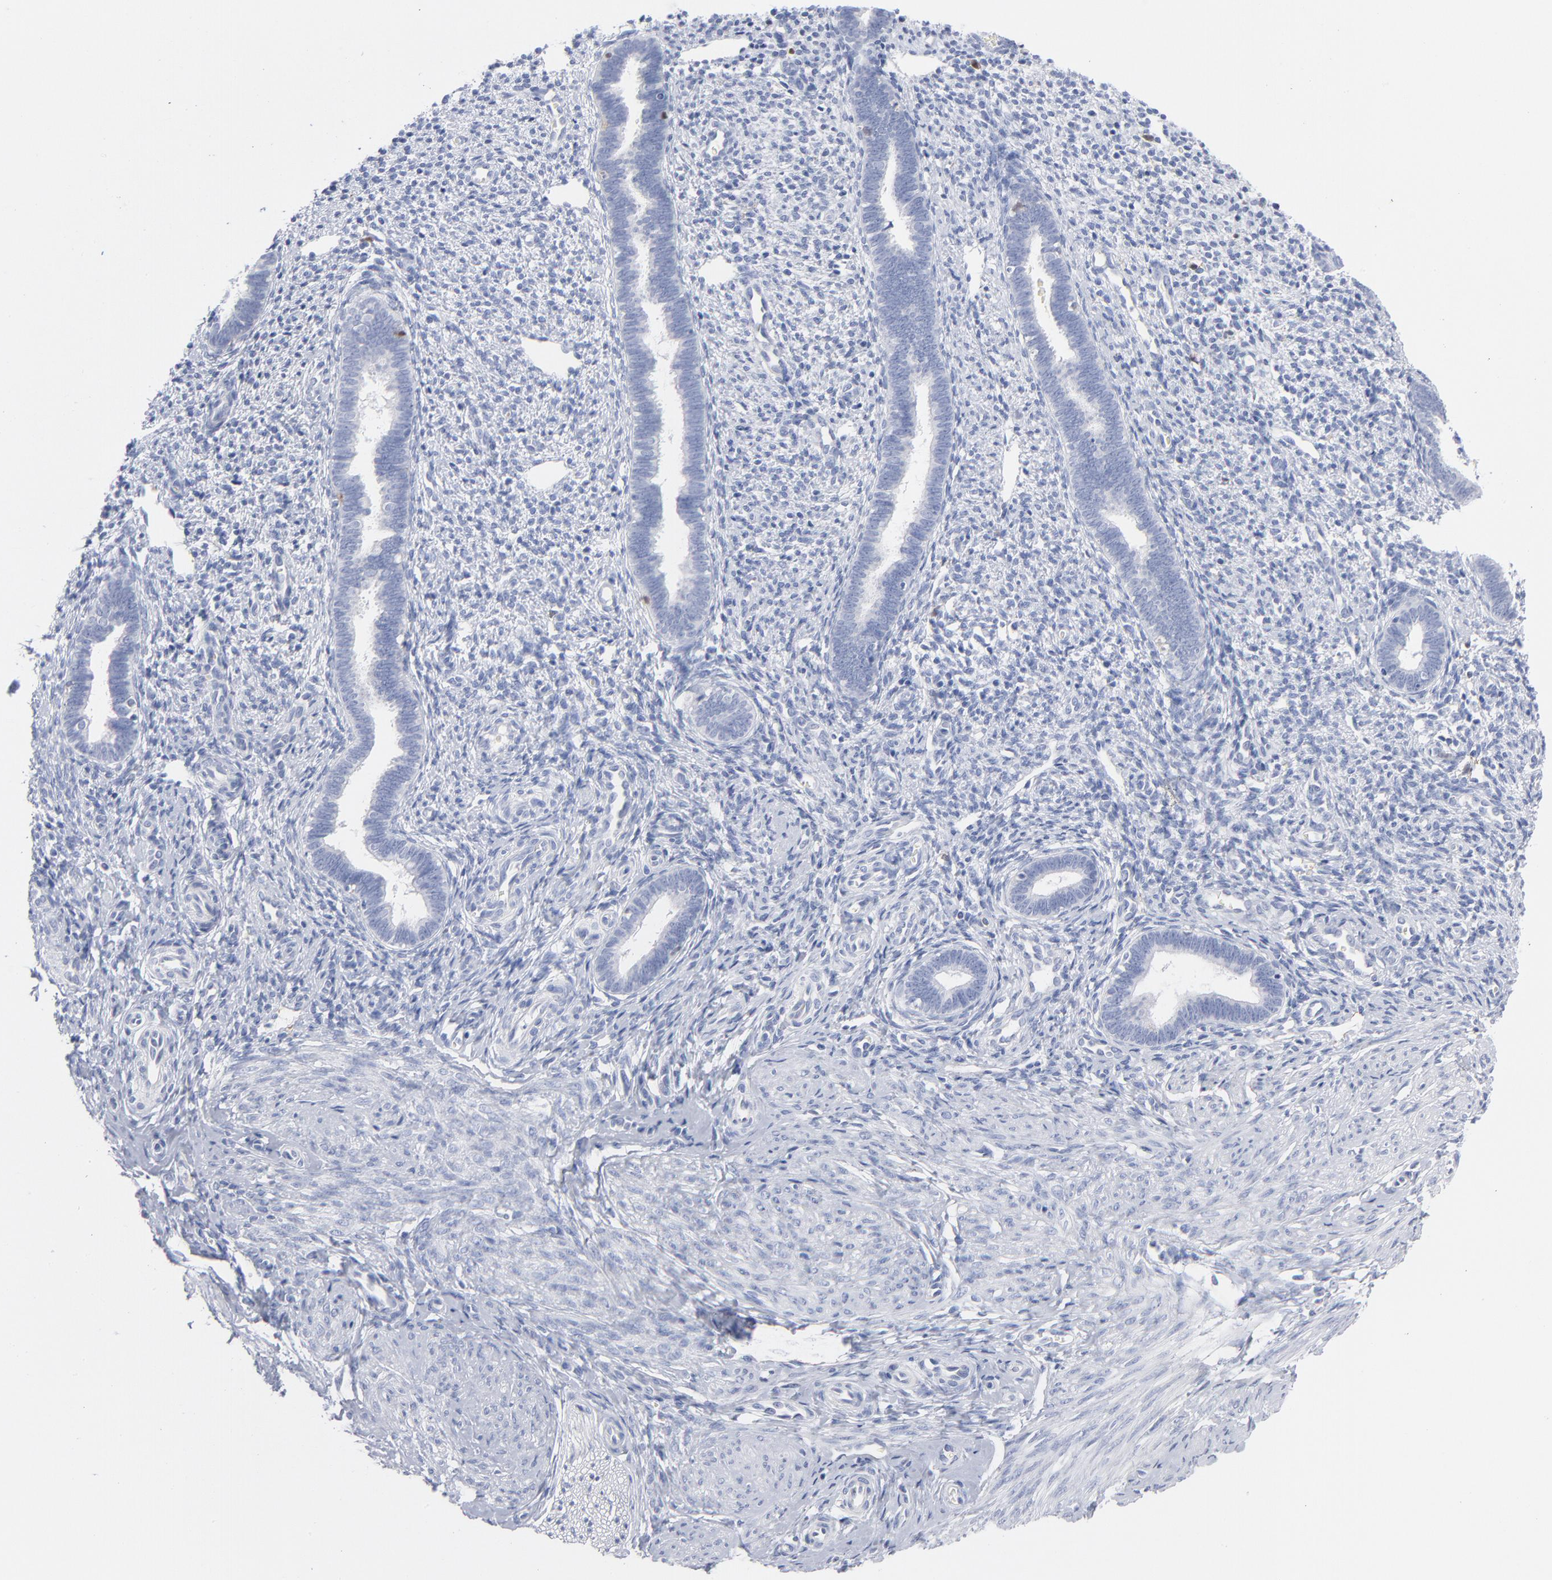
{"staining": {"intensity": "negative", "quantity": "none", "location": "none"}, "tissue": "endometrium", "cell_type": "Cells in endometrial stroma", "image_type": "normal", "snomed": [{"axis": "morphology", "description": "Normal tissue, NOS"}, {"axis": "topography", "description": "Endometrium"}], "caption": "Immunohistochemistry of unremarkable endometrium reveals no expression in cells in endometrial stroma.", "gene": "IFIT2", "patient": {"sex": "female", "age": 27}}